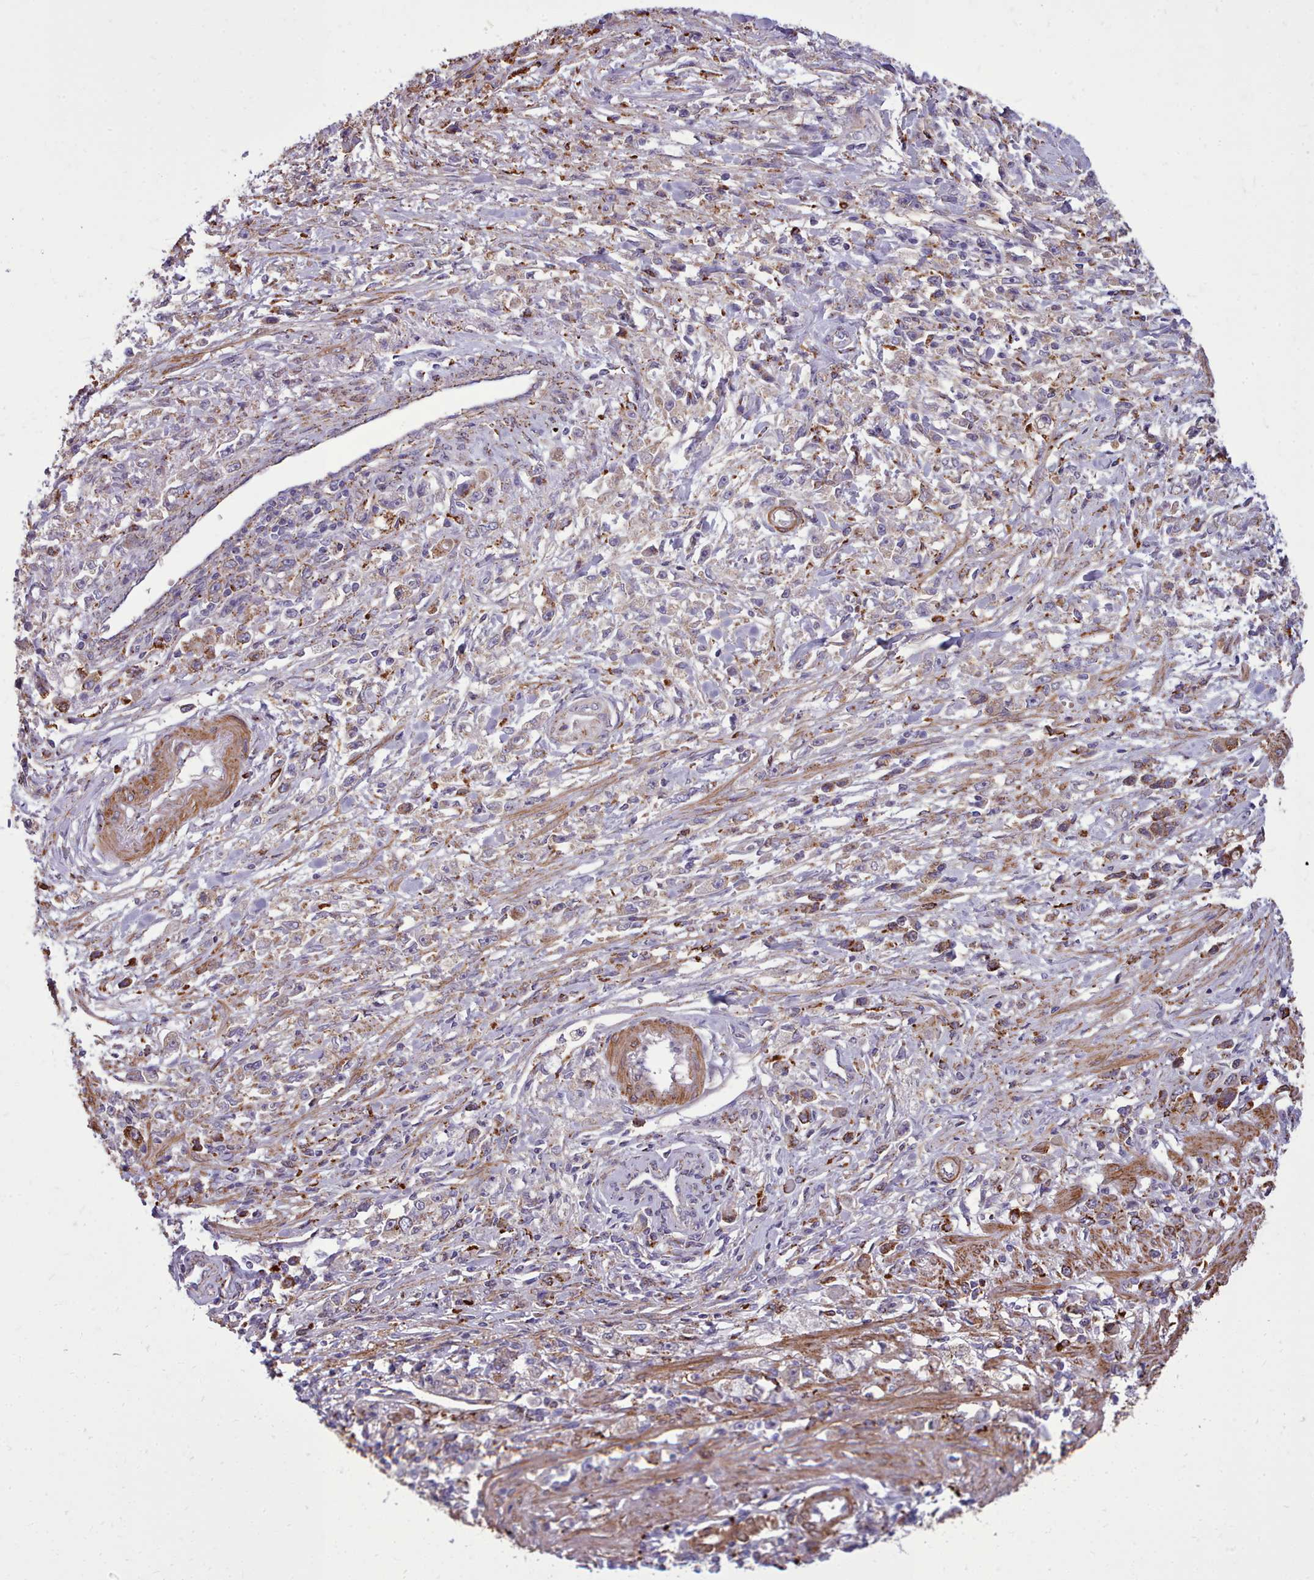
{"staining": {"intensity": "moderate", "quantity": "<25%", "location": "cytoplasmic/membranous"}, "tissue": "stomach cancer", "cell_type": "Tumor cells", "image_type": "cancer", "snomed": [{"axis": "morphology", "description": "Adenocarcinoma, NOS"}, {"axis": "topography", "description": "Stomach"}], "caption": "Brown immunohistochemical staining in human adenocarcinoma (stomach) demonstrates moderate cytoplasmic/membranous expression in approximately <25% of tumor cells.", "gene": "PACSIN3", "patient": {"sex": "female", "age": 59}}